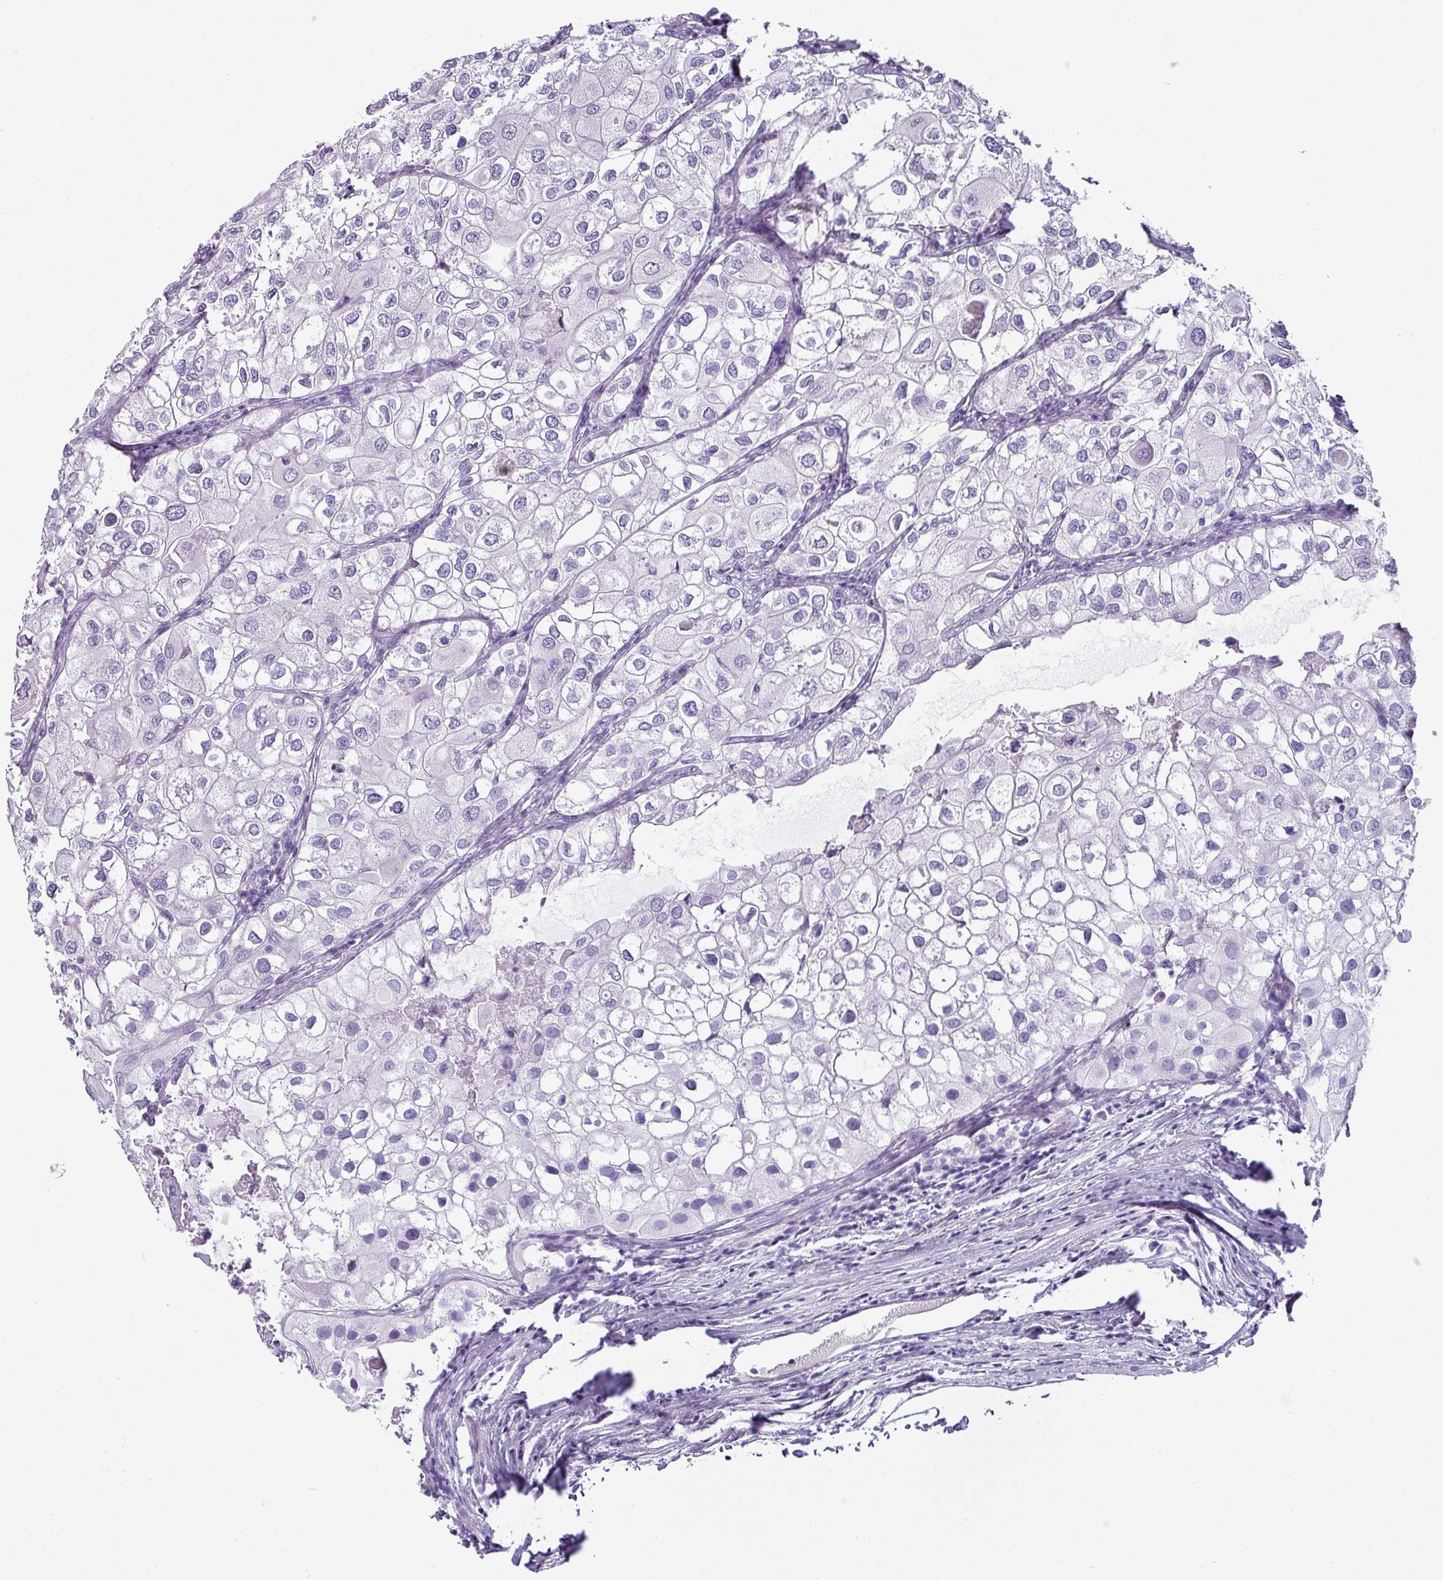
{"staining": {"intensity": "negative", "quantity": "none", "location": "none"}, "tissue": "urothelial cancer", "cell_type": "Tumor cells", "image_type": "cancer", "snomed": [{"axis": "morphology", "description": "Urothelial carcinoma, High grade"}, {"axis": "topography", "description": "Urinary bladder"}], "caption": "IHC of urothelial carcinoma (high-grade) demonstrates no staining in tumor cells.", "gene": "VCX2", "patient": {"sex": "male", "age": 64}}